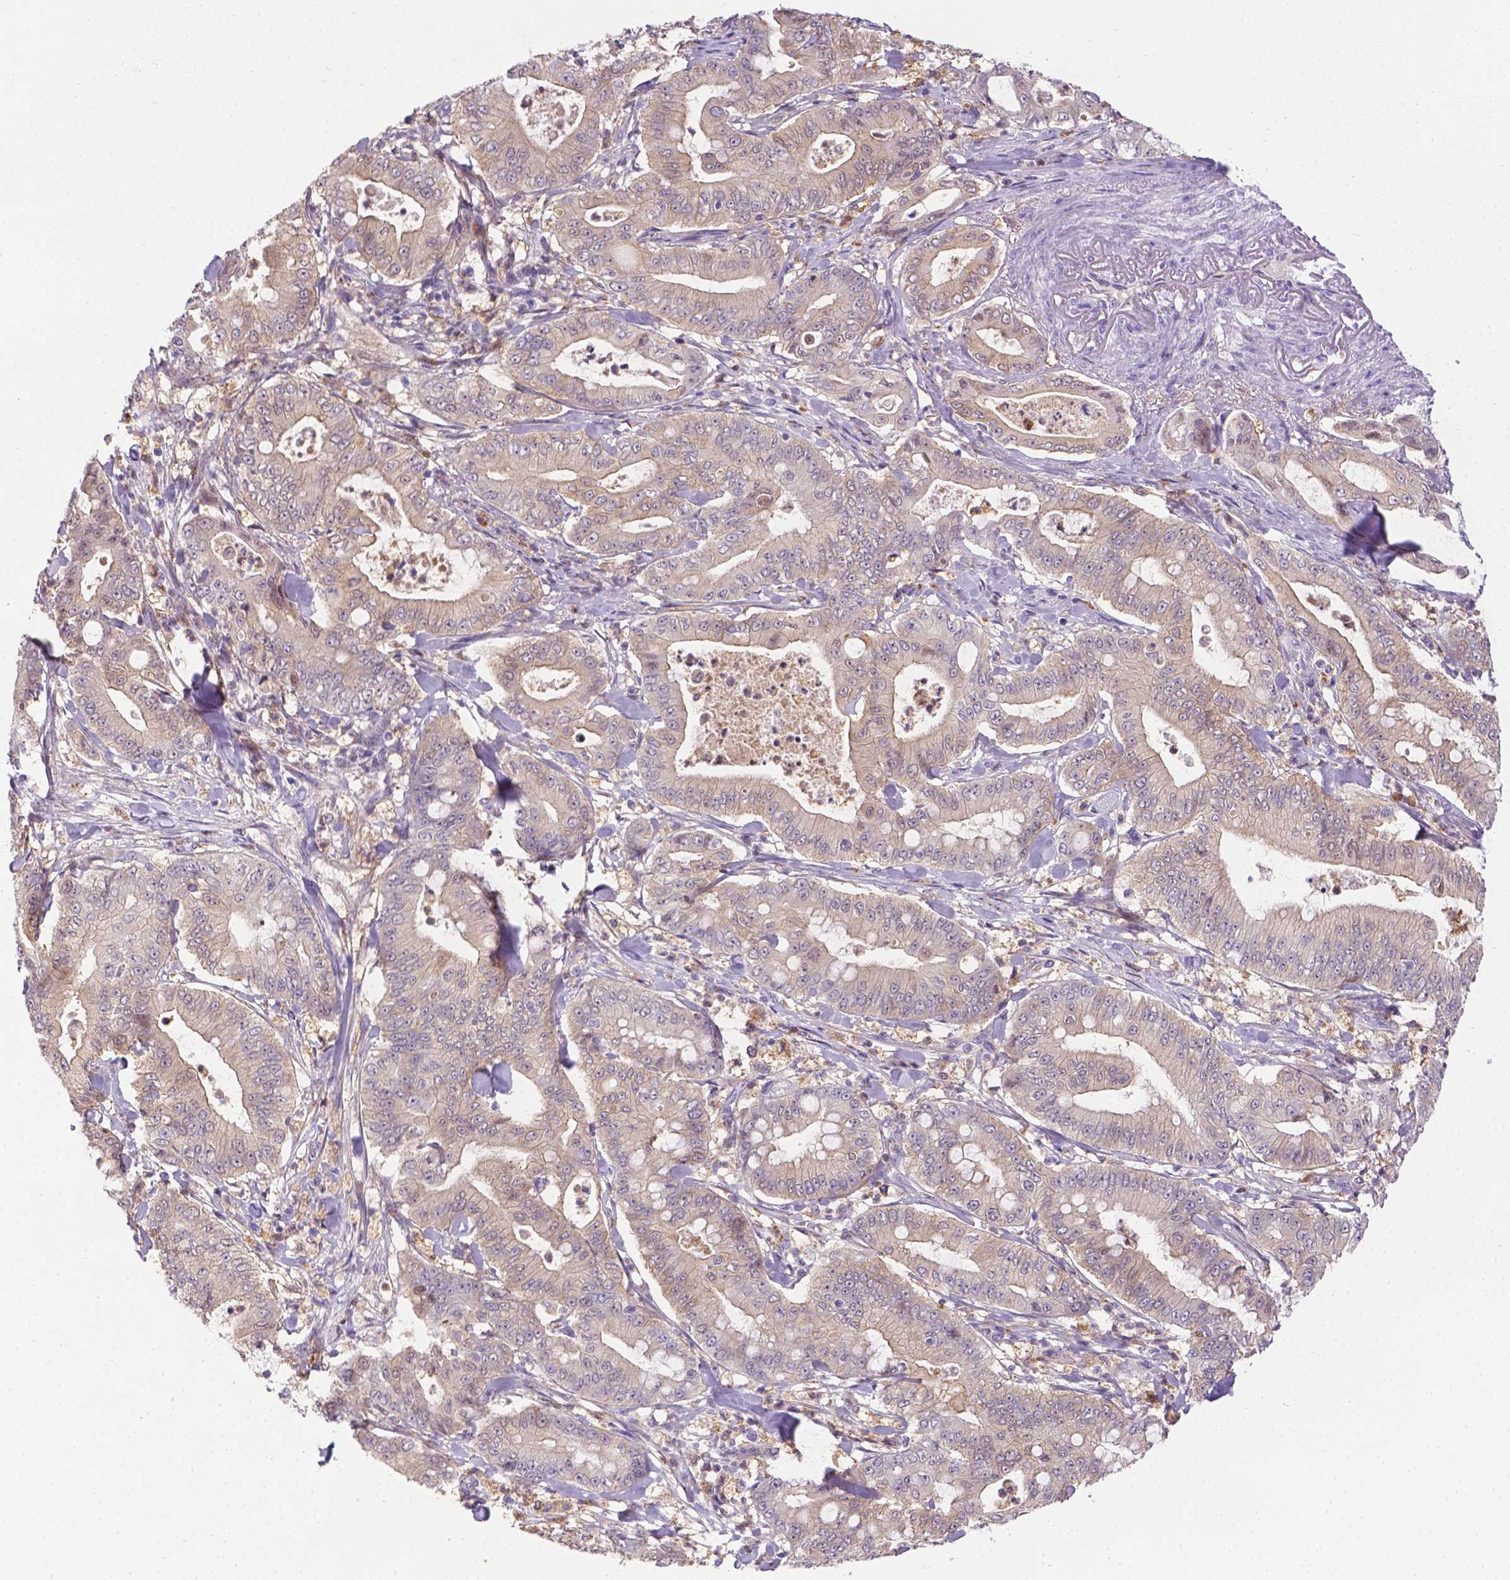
{"staining": {"intensity": "negative", "quantity": "none", "location": "none"}, "tissue": "pancreatic cancer", "cell_type": "Tumor cells", "image_type": "cancer", "snomed": [{"axis": "morphology", "description": "Adenocarcinoma, NOS"}, {"axis": "topography", "description": "Pancreas"}], "caption": "Protein analysis of pancreatic adenocarcinoma shows no significant positivity in tumor cells. (DAB IHC visualized using brightfield microscopy, high magnification).", "gene": "TM4SF18", "patient": {"sex": "male", "age": 71}}